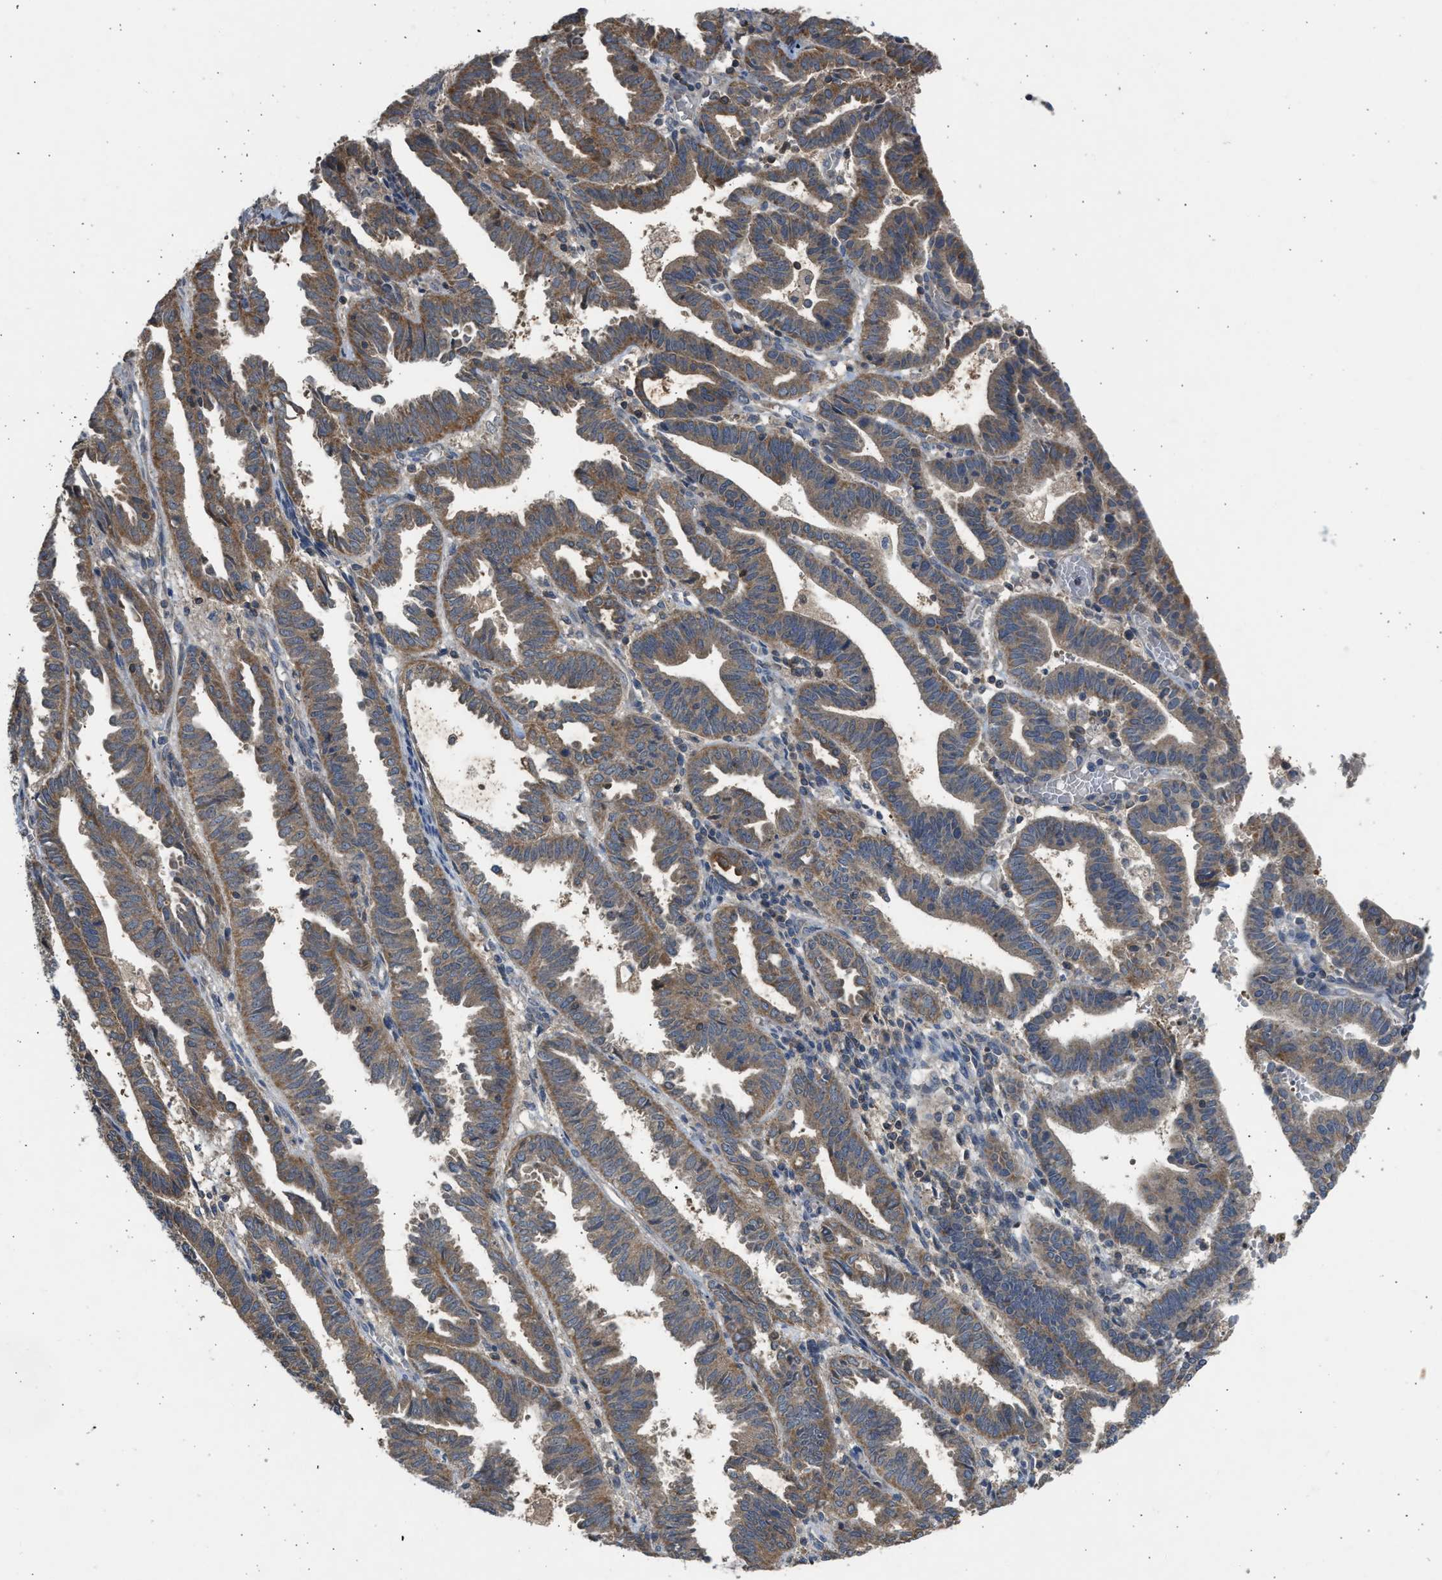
{"staining": {"intensity": "moderate", "quantity": ">75%", "location": "cytoplasmic/membranous"}, "tissue": "endometrial cancer", "cell_type": "Tumor cells", "image_type": "cancer", "snomed": [{"axis": "morphology", "description": "Adenocarcinoma, NOS"}, {"axis": "topography", "description": "Uterus"}], "caption": "A micrograph of endometrial cancer stained for a protein displays moderate cytoplasmic/membranous brown staining in tumor cells.", "gene": "CYP1A1", "patient": {"sex": "female", "age": 83}}